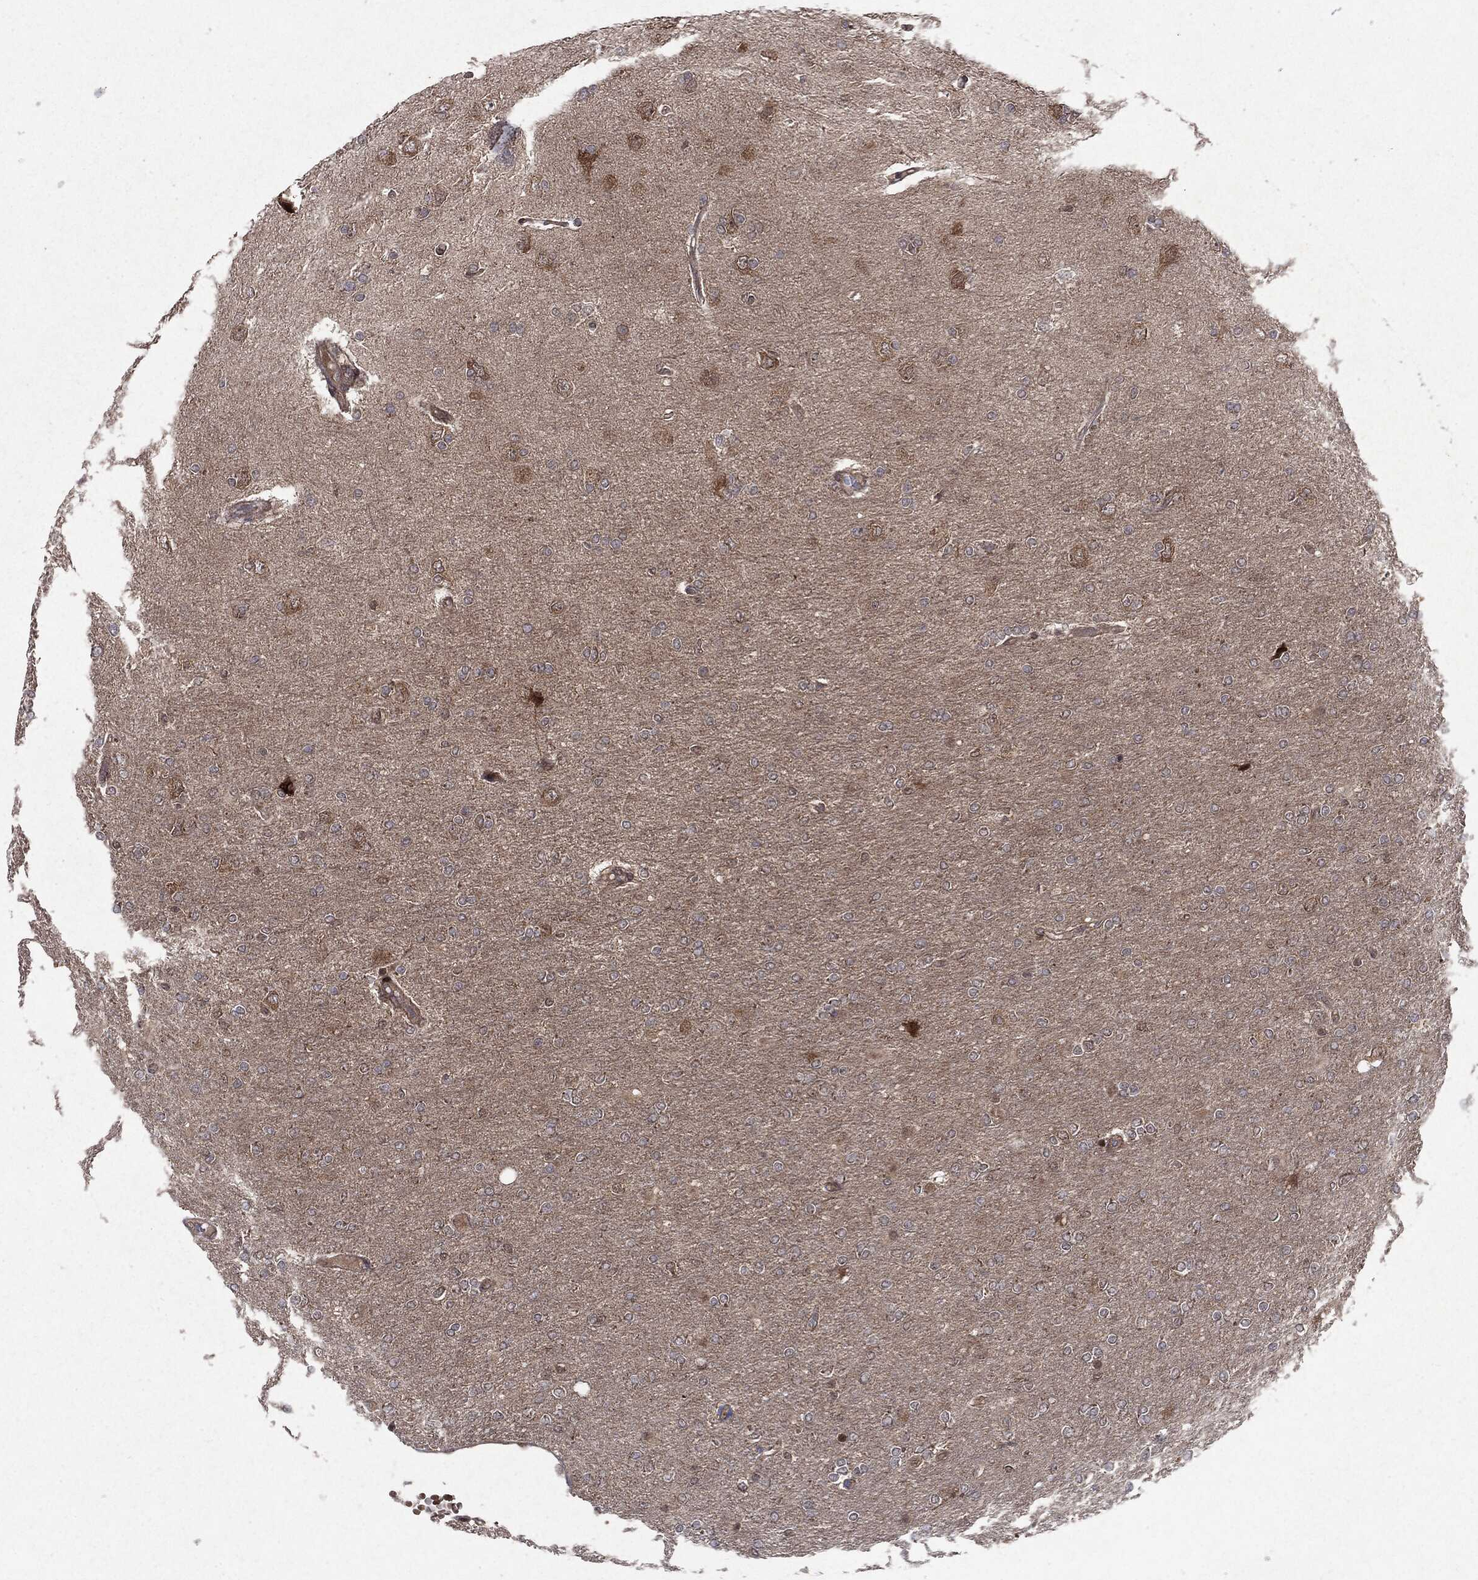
{"staining": {"intensity": "negative", "quantity": "none", "location": "none"}, "tissue": "glioma", "cell_type": "Tumor cells", "image_type": "cancer", "snomed": [{"axis": "morphology", "description": "Glioma, malignant, High grade"}, {"axis": "topography", "description": "Cerebral cortex"}], "caption": "High magnification brightfield microscopy of malignant glioma (high-grade) stained with DAB (brown) and counterstained with hematoxylin (blue): tumor cells show no significant positivity. (Stains: DAB immunohistochemistry with hematoxylin counter stain, Microscopy: brightfield microscopy at high magnification).", "gene": "OTUB1", "patient": {"sex": "male", "age": 70}}